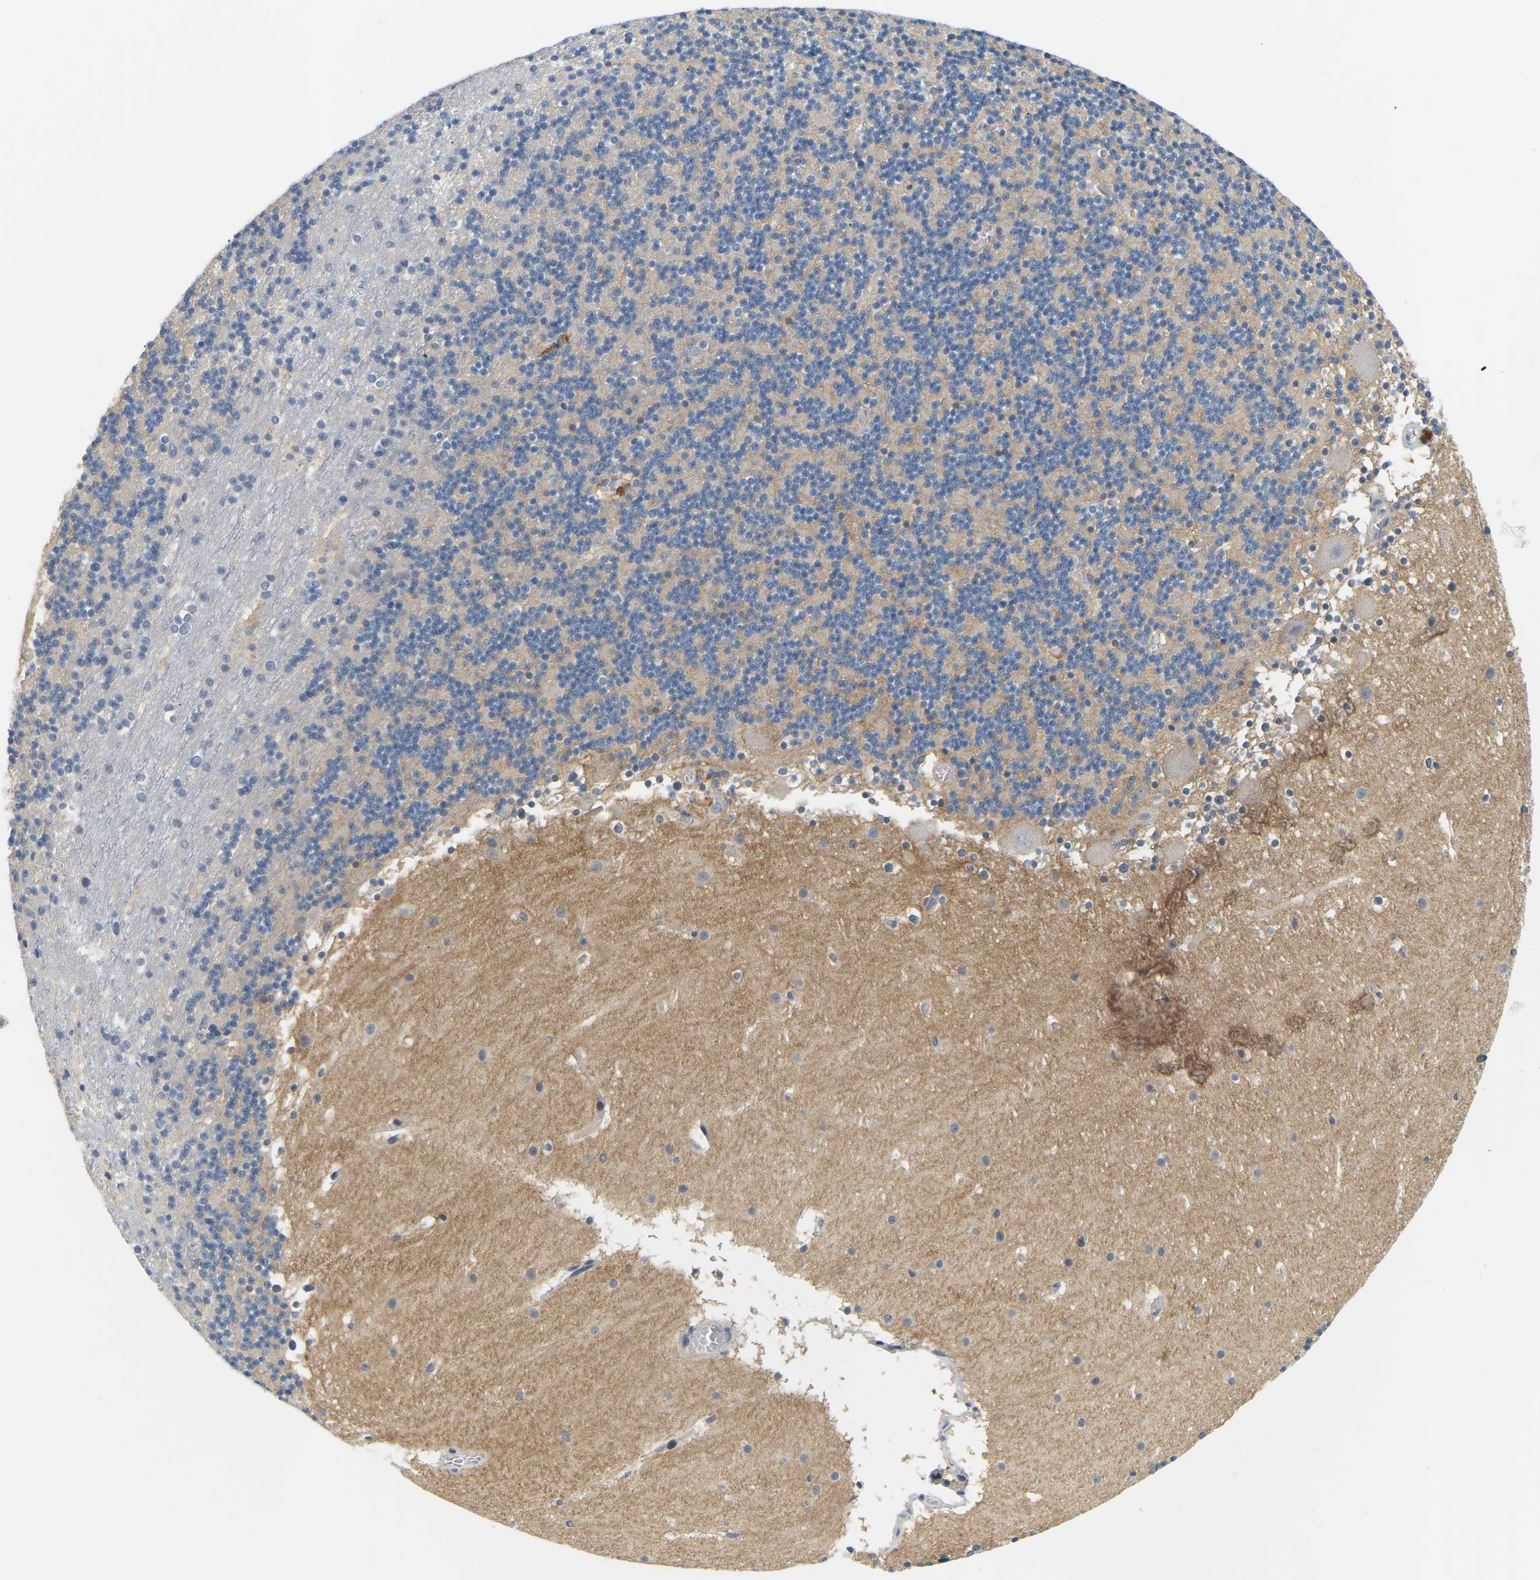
{"staining": {"intensity": "moderate", "quantity": "<25%", "location": "cytoplasmic/membranous"}, "tissue": "cerebellum", "cell_type": "Cells in granular layer", "image_type": "normal", "snomed": [{"axis": "morphology", "description": "Normal tissue, NOS"}, {"axis": "topography", "description": "Cerebellum"}], "caption": "Benign cerebellum shows moderate cytoplasmic/membranous expression in about <25% of cells in granular layer, visualized by immunohistochemistry. Immunohistochemistry (ihc) stains the protein in brown and the nuclei are stained blue.", "gene": "EVA1C", "patient": {"sex": "male", "age": 45}}